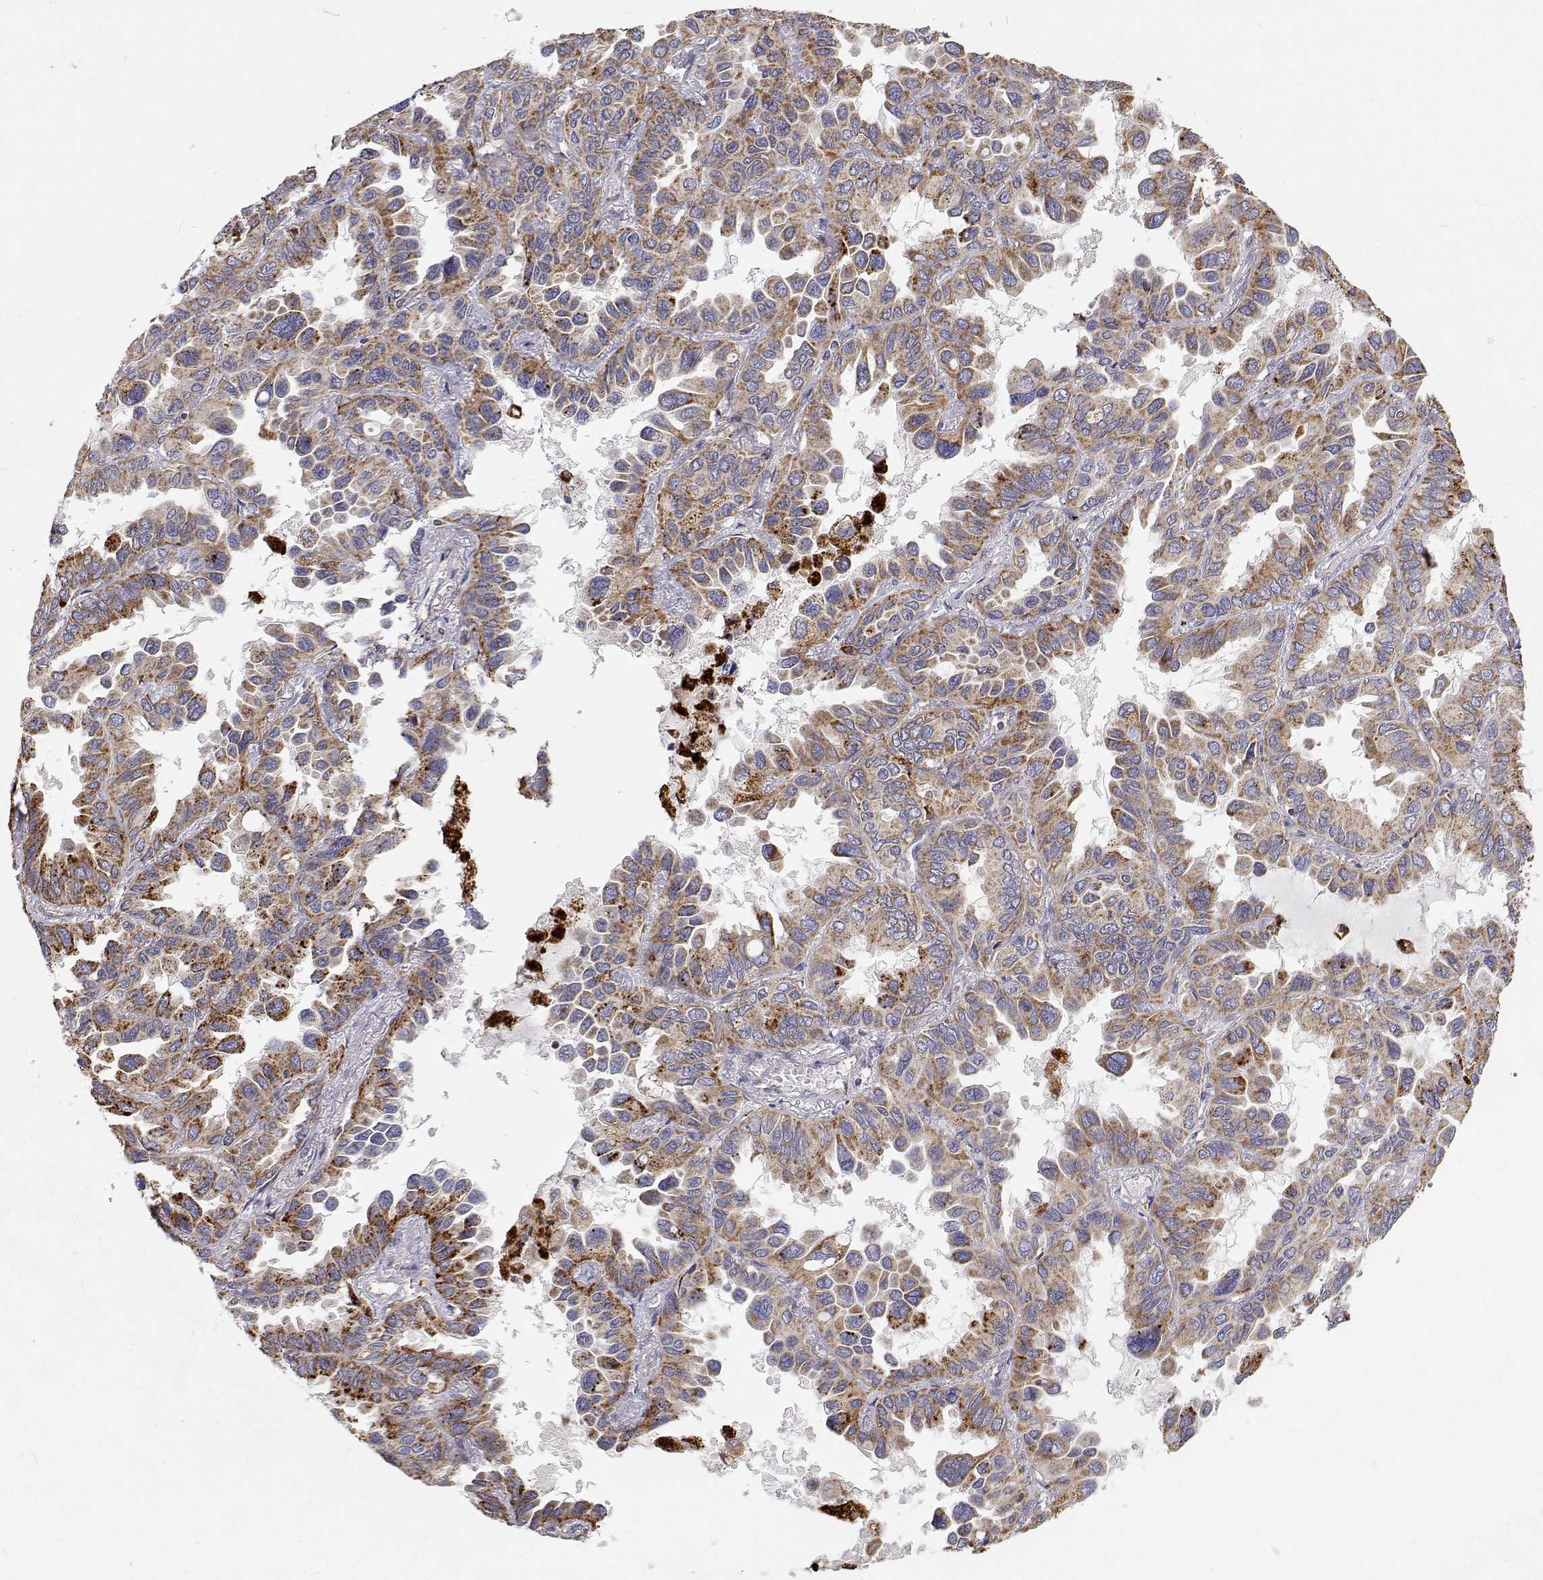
{"staining": {"intensity": "moderate", "quantity": ">75%", "location": "cytoplasmic/membranous"}, "tissue": "lung cancer", "cell_type": "Tumor cells", "image_type": "cancer", "snomed": [{"axis": "morphology", "description": "Adenocarcinoma, NOS"}, {"axis": "topography", "description": "Lung"}], "caption": "IHC photomicrograph of neoplastic tissue: lung cancer stained using immunohistochemistry (IHC) reveals medium levels of moderate protein expression localized specifically in the cytoplasmic/membranous of tumor cells, appearing as a cytoplasmic/membranous brown color.", "gene": "SPICE1", "patient": {"sex": "male", "age": 64}}